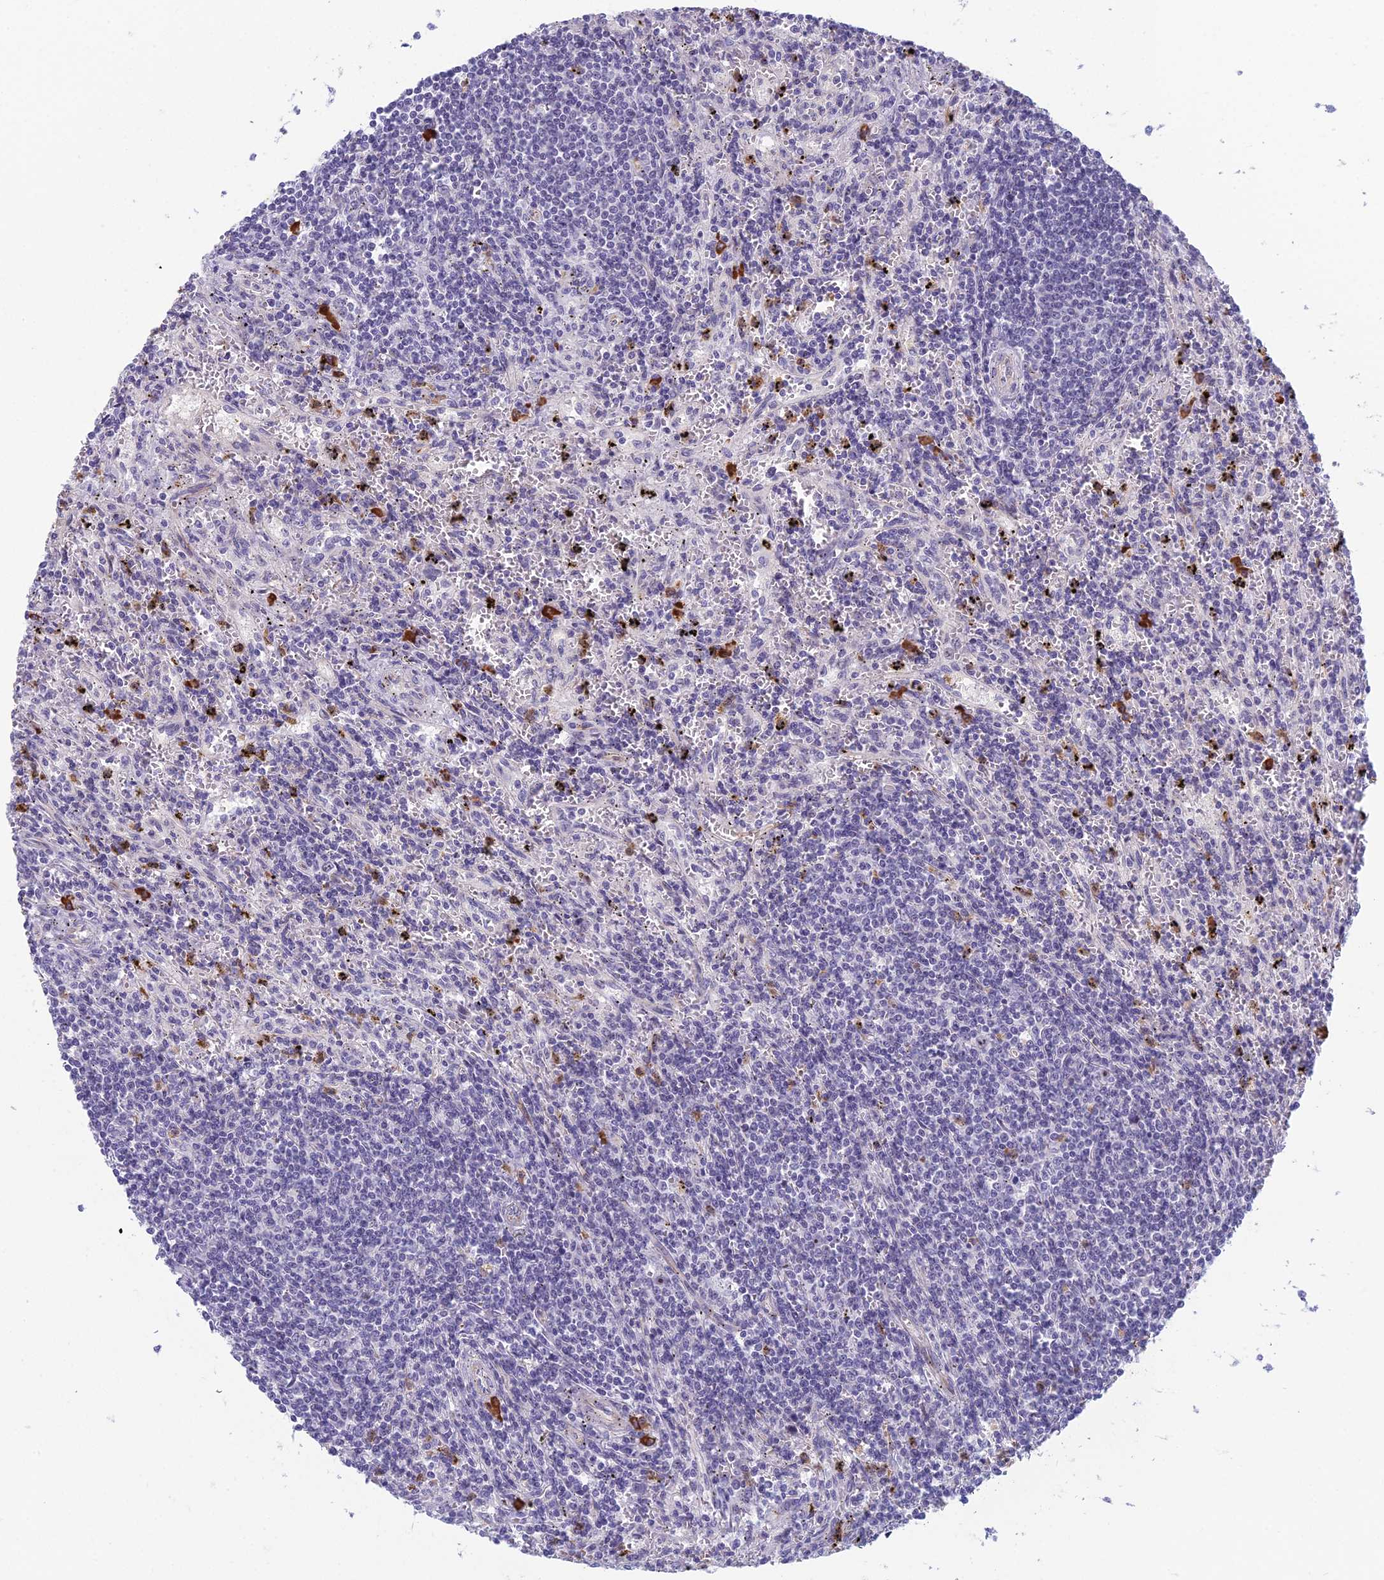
{"staining": {"intensity": "negative", "quantity": "none", "location": "none"}, "tissue": "lymphoma", "cell_type": "Tumor cells", "image_type": "cancer", "snomed": [{"axis": "morphology", "description": "Malignant lymphoma, non-Hodgkin's type, Low grade"}, {"axis": "topography", "description": "Spleen"}], "caption": "An immunohistochemistry (IHC) micrograph of lymphoma is shown. There is no staining in tumor cells of lymphoma. The staining was performed using DAB (3,3'-diaminobenzidine) to visualize the protein expression in brown, while the nuclei were stained in blue with hematoxylin (Magnification: 20x).", "gene": "NOC2L", "patient": {"sex": "male", "age": 76}}